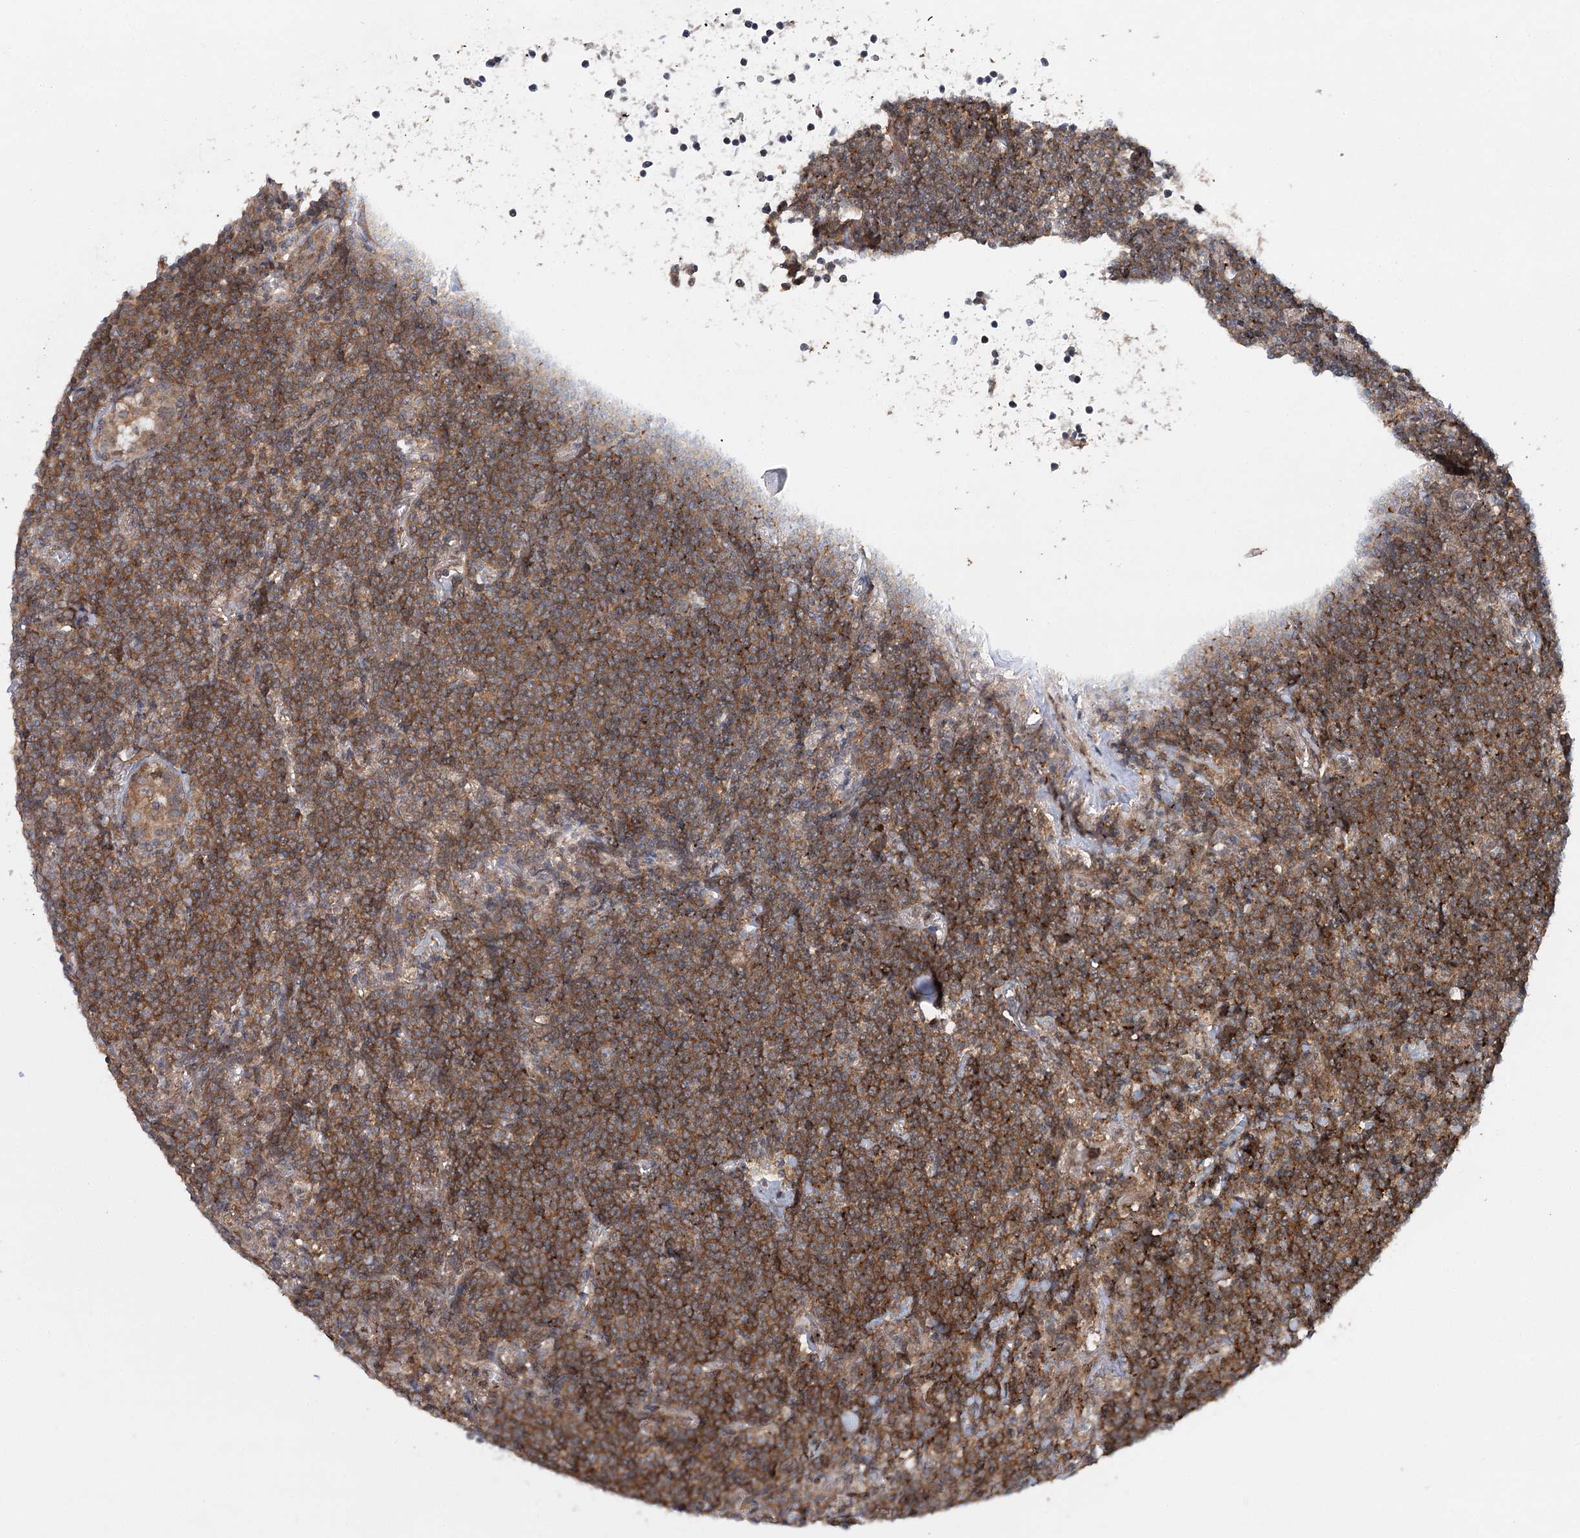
{"staining": {"intensity": "moderate", "quantity": ">75%", "location": "cytoplasmic/membranous"}, "tissue": "lymphoma", "cell_type": "Tumor cells", "image_type": "cancer", "snomed": [{"axis": "morphology", "description": "Malignant lymphoma, non-Hodgkin's type, Low grade"}, {"axis": "topography", "description": "Lung"}], "caption": "Protein expression analysis of human malignant lymphoma, non-Hodgkin's type (low-grade) reveals moderate cytoplasmic/membranous positivity in about >75% of tumor cells. Nuclei are stained in blue.", "gene": "C12orf4", "patient": {"sex": "female", "age": 71}}